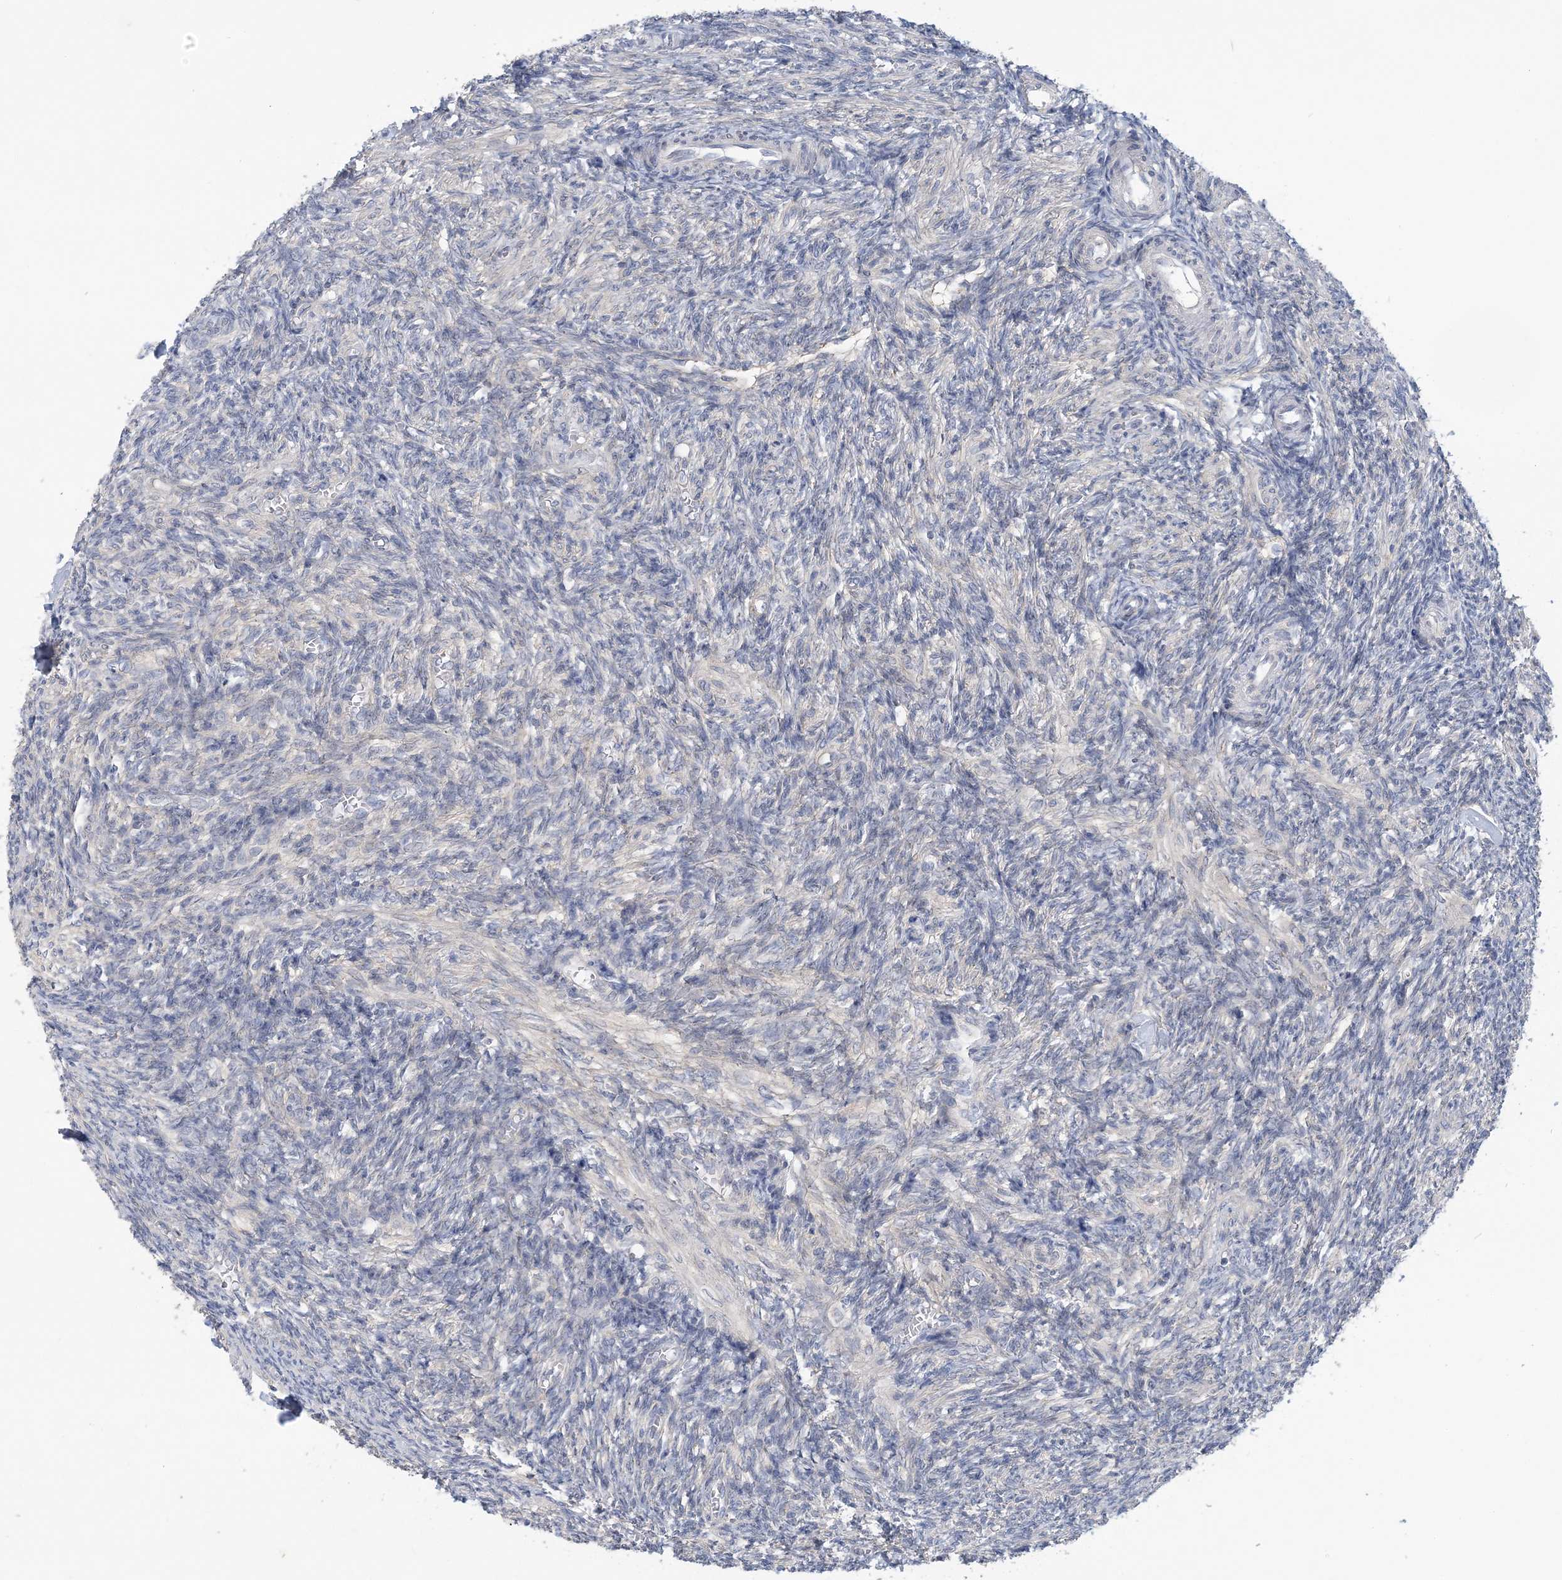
{"staining": {"intensity": "weak", "quantity": ">75%", "location": "cytoplasmic/membranous"}, "tissue": "ovary", "cell_type": "Follicle cells", "image_type": "normal", "snomed": [{"axis": "morphology", "description": "Normal tissue, NOS"}, {"axis": "topography", "description": "Ovary"}], "caption": "Immunohistochemical staining of benign human ovary displays low levels of weak cytoplasmic/membranous staining in approximately >75% of follicle cells. The staining was performed using DAB to visualize the protein expression in brown, while the nuclei were stained in blue with hematoxylin (Magnification: 20x).", "gene": "ANKRD35", "patient": {"sex": "female", "age": 27}}